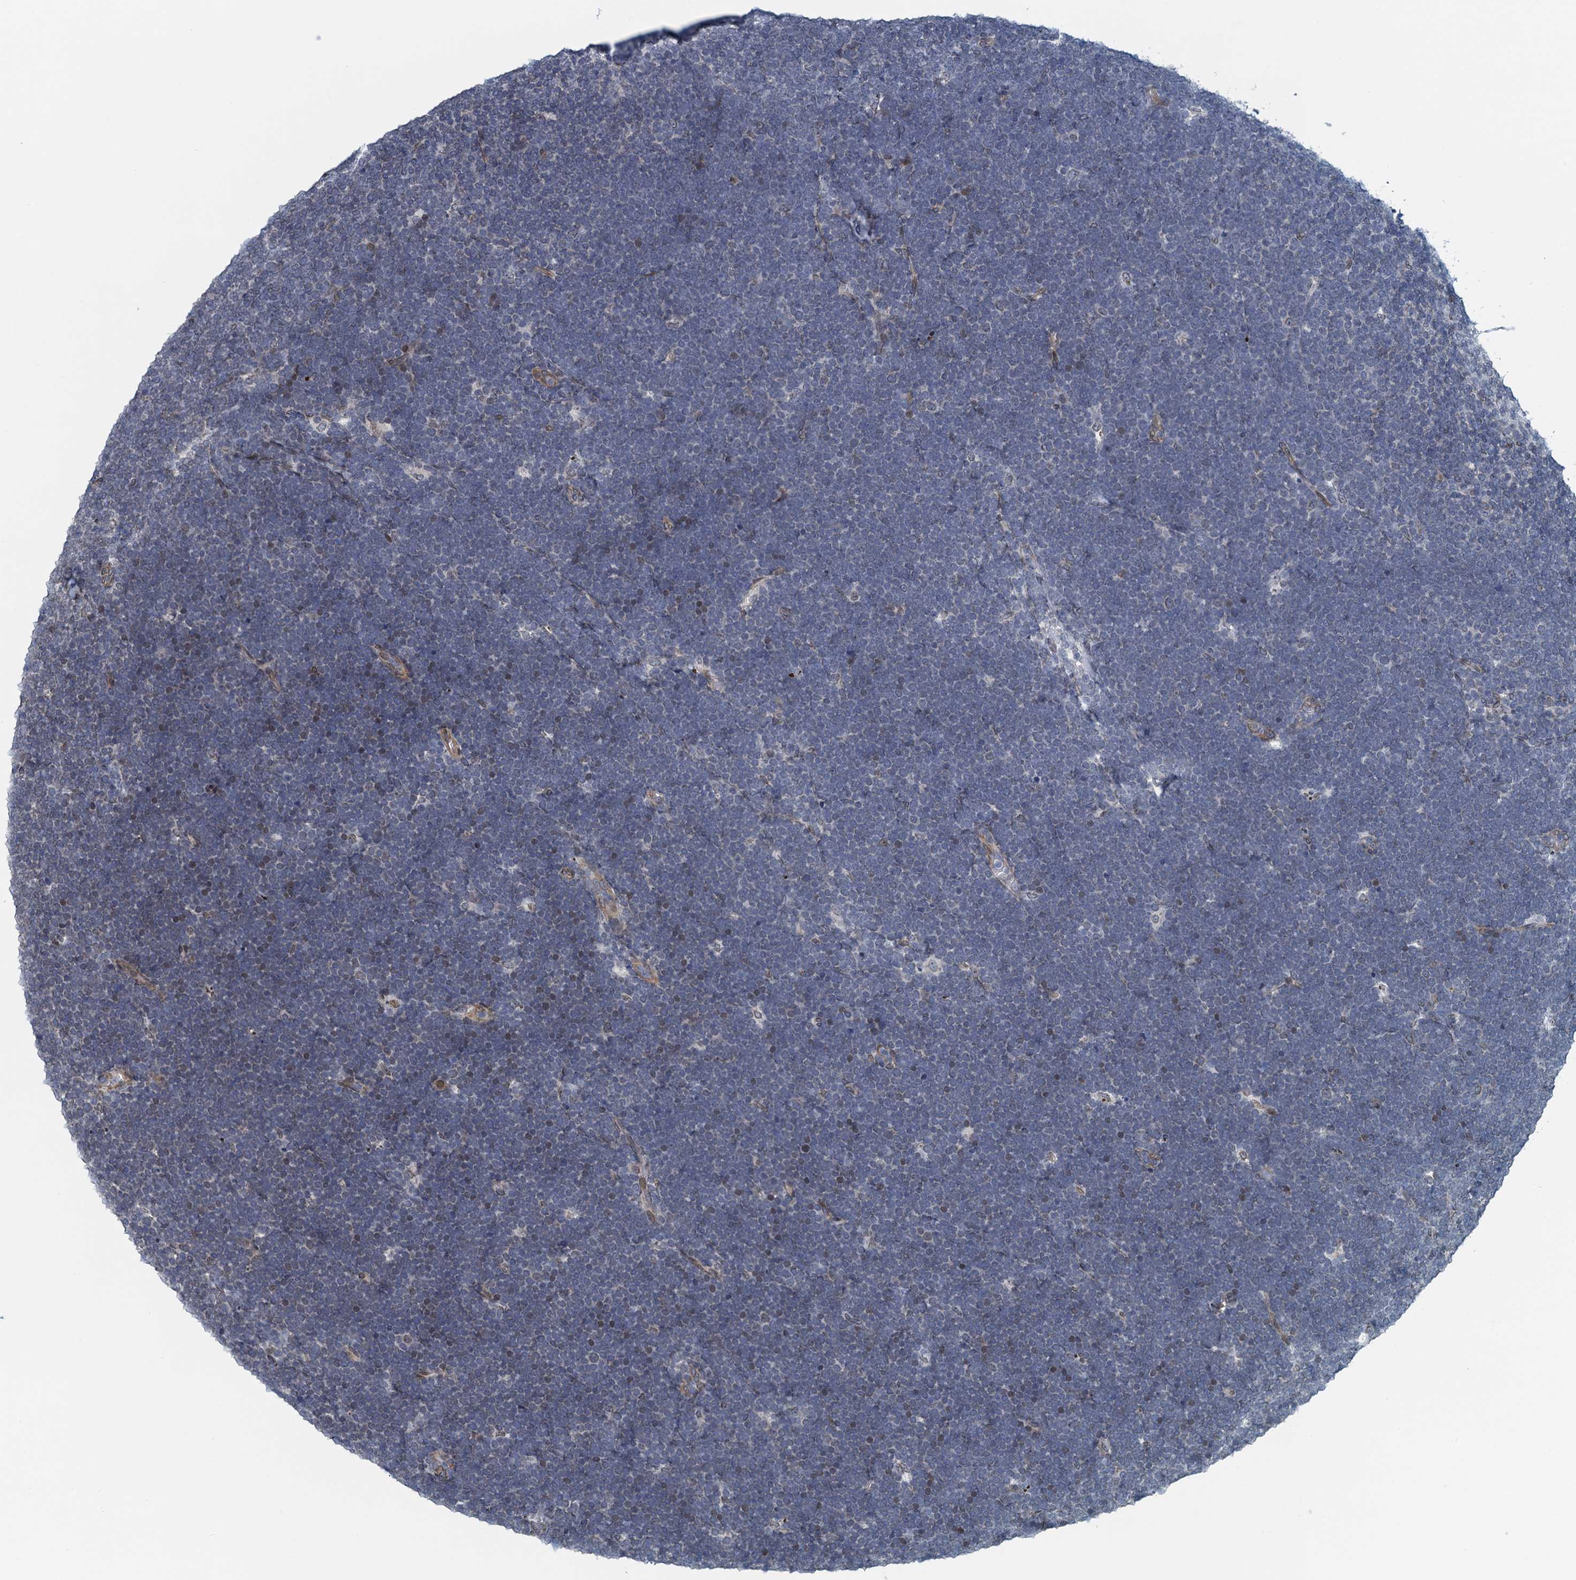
{"staining": {"intensity": "negative", "quantity": "none", "location": "none"}, "tissue": "lymphoma", "cell_type": "Tumor cells", "image_type": "cancer", "snomed": [{"axis": "morphology", "description": "Malignant lymphoma, non-Hodgkin's type, High grade"}, {"axis": "topography", "description": "Lymph node"}], "caption": "The histopathology image exhibits no significant staining in tumor cells of lymphoma.", "gene": "CCDC34", "patient": {"sex": "male", "age": 13}}